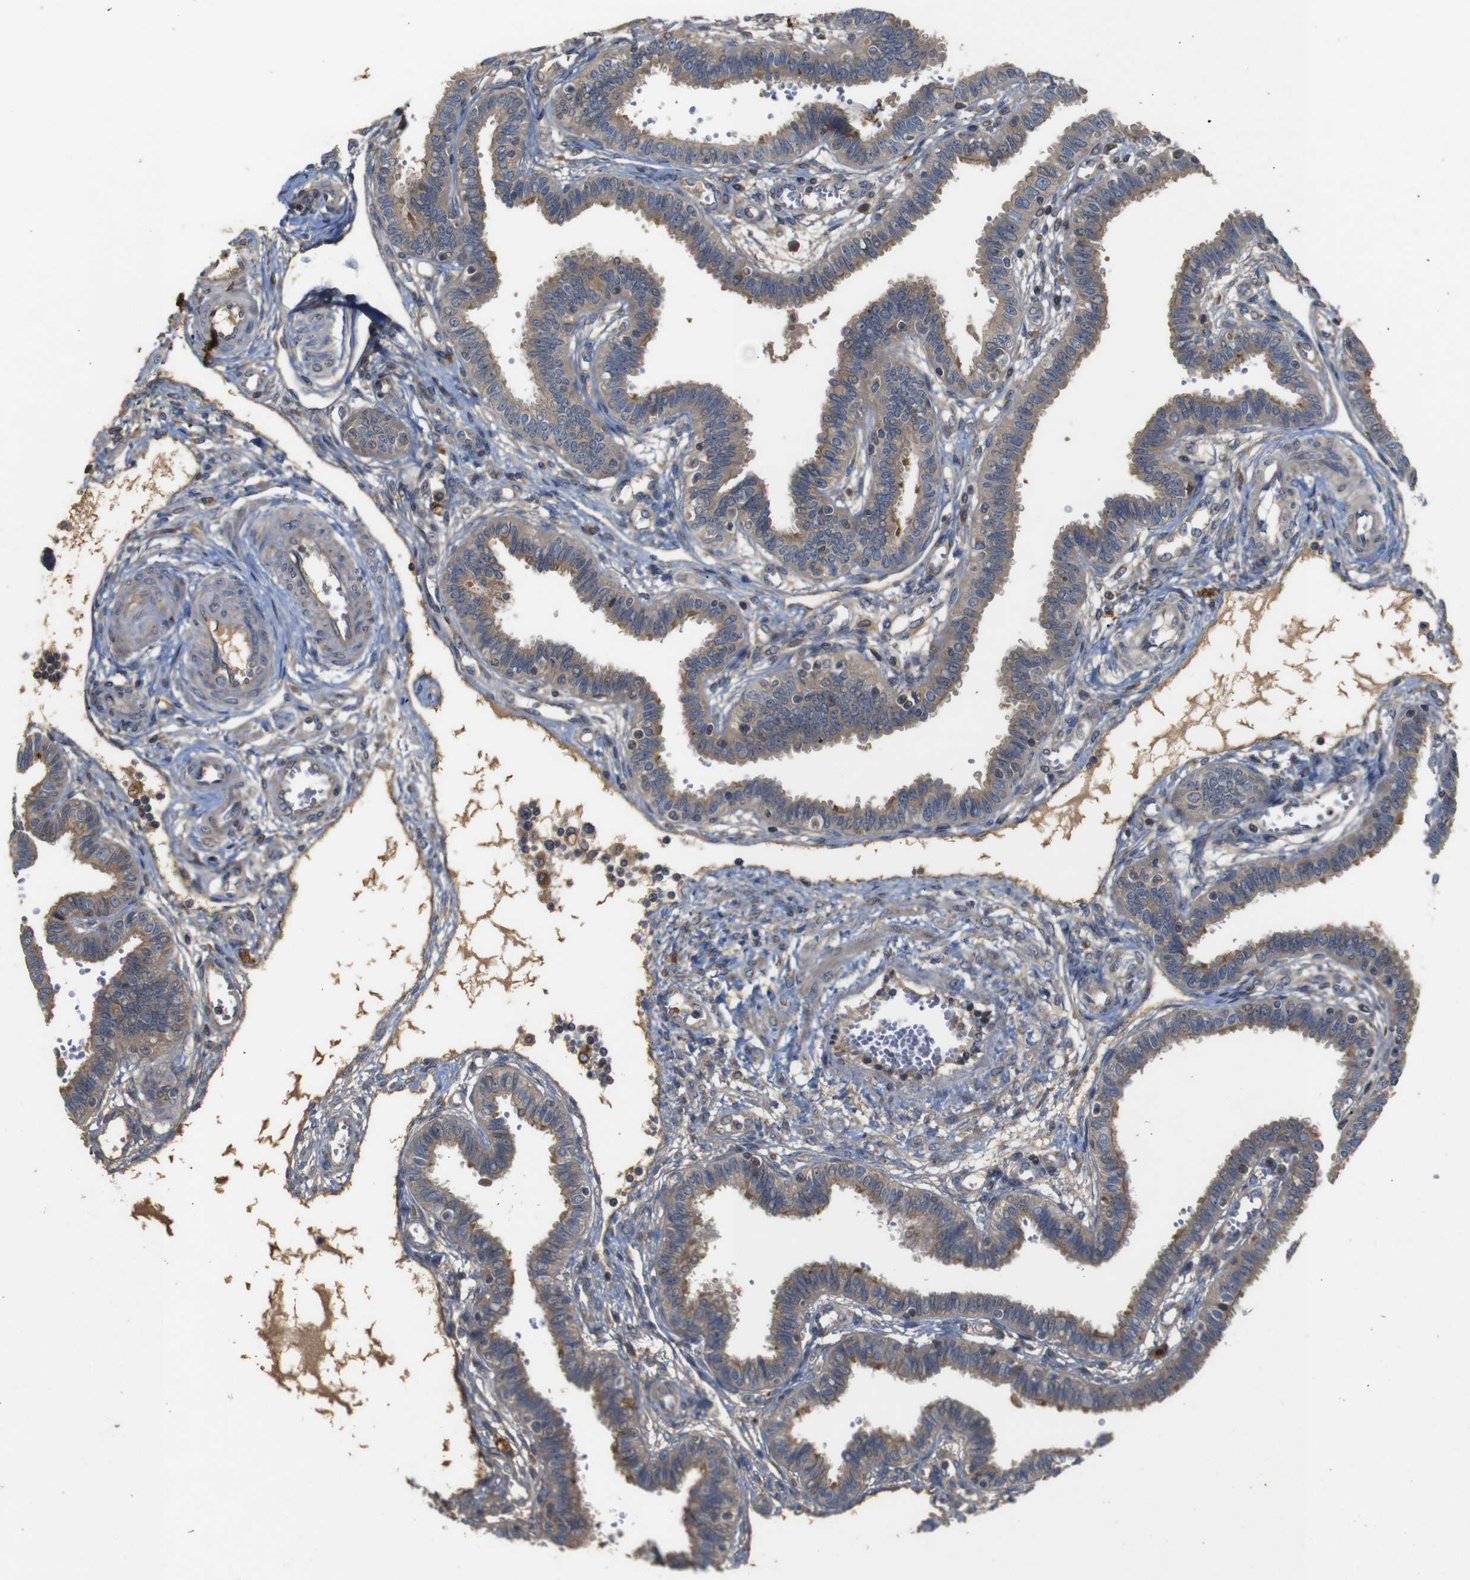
{"staining": {"intensity": "moderate", "quantity": ">75%", "location": "cytoplasmic/membranous"}, "tissue": "fallopian tube", "cell_type": "Glandular cells", "image_type": "normal", "snomed": [{"axis": "morphology", "description": "Normal tissue, NOS"}, {"axis": "topography", "description": "Fallopian tube"}], "caption": "The photomicrograph shows staining of benign fallopian tube, revealing moderate cytoplasmic/membranous protein positivity (brown color) within glandular cells. (DAB = brown stain, brightfield microscopy at high magnification).", "gene": "PTPN1", "patient": {"sex": "female", "age": 32}}